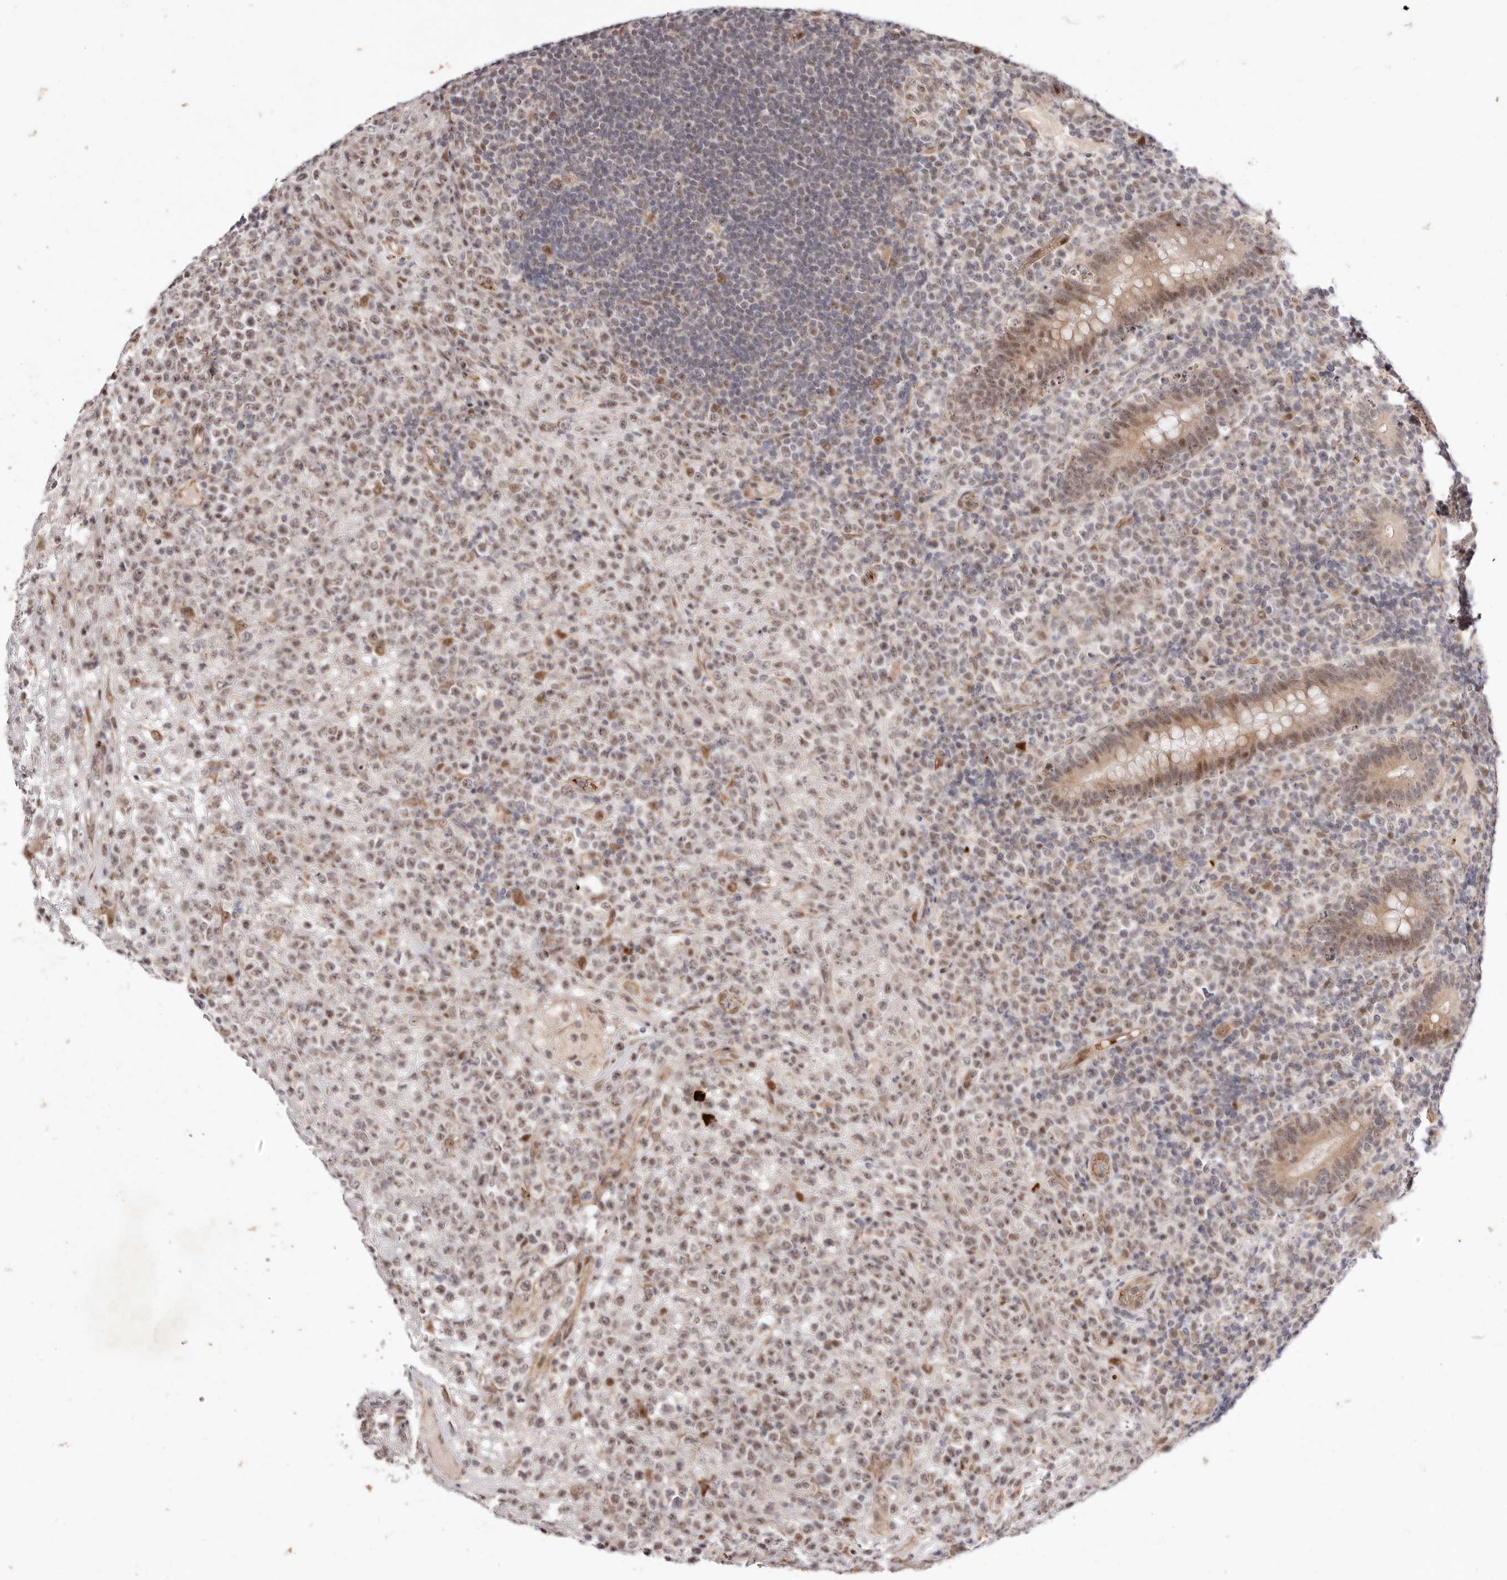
{"staining": {"intensity": "moderate", "quantity": ">75%", "location": "nuclear"}, "tissue": "lymphoma", "cell_type": "Tumor cells", "image_type": "cancer", "snomed": [{"axis": "morphology", "description": "Malignant lymphoma, non-Hodgkin's type, High grade"}, {"axis": "topography", "description": "Colon"}], "caption": "Lymphoma tissue shows moderate nuclear expression in about >75% of tumor cells, visualized by immunohistochemistry. (DAB (3,3'-diaminobenzidine) IHC, brown staining for protein, blue staining for nuclei).", "gene": "WRN", "patient": {"sex": "female", "age": 53}}